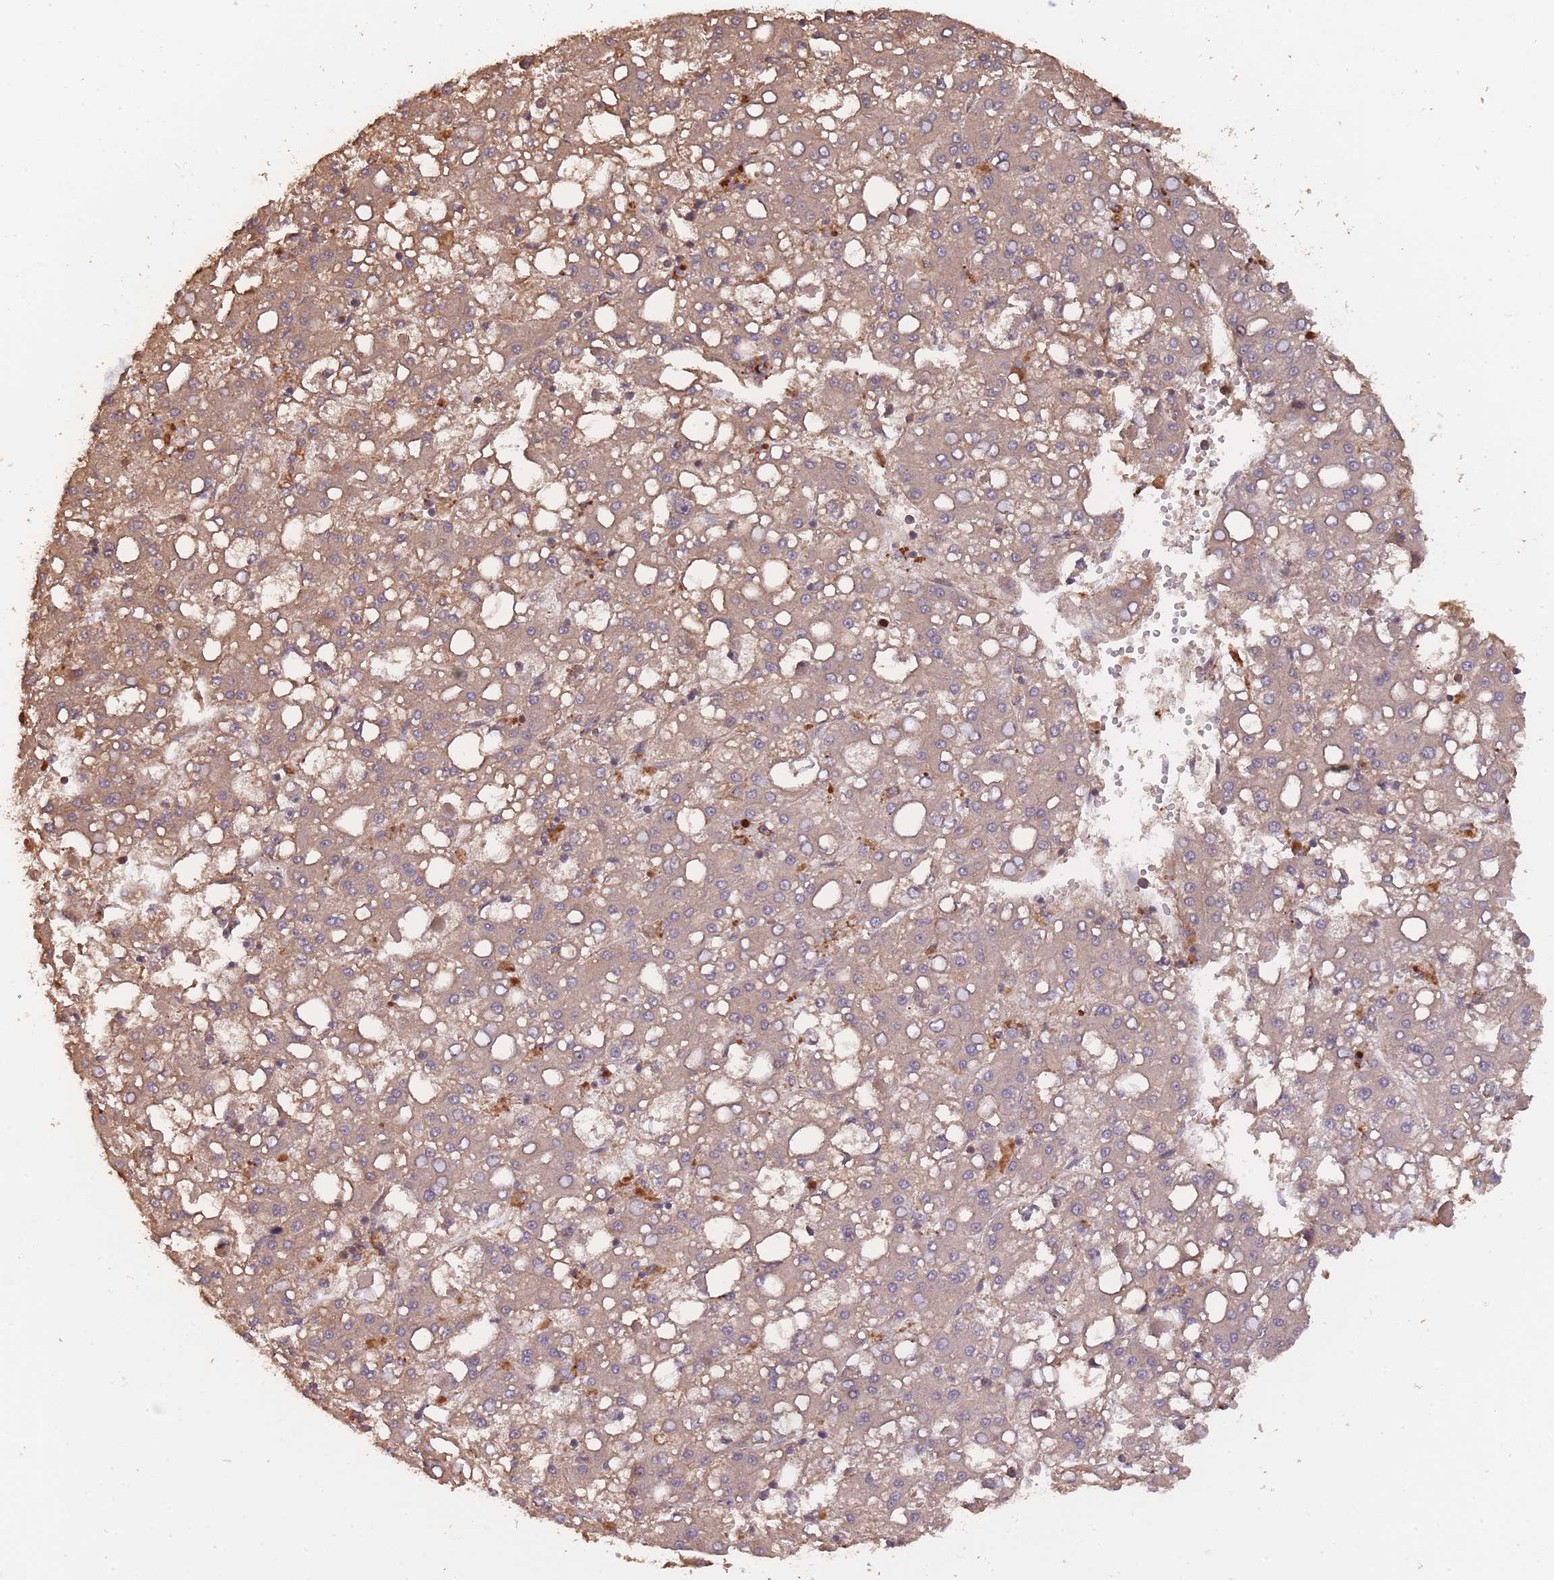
{"staining": {"intensity": "weak", "quantity": "25%-75%", "location": "cytoplasmic/membranous"}, "tissue": "liver cancer", "cell_type": "Tumor cells", "image_type": "cancer", "snomed": [{"axis": "morphology", "description": "Carcinoma, Hepatocellular, NOS"}, {"axis": "topography", "description": "Liver"}], "caption": "IHC micrograph of neoplastic tissue: human liver hepatocellular carcinoma stained using immunohistochemistry shows low levels of weak protein expression localized specifically in the cytoplasmic/membranous of tumor cells, appearing as a cytoplasmic/membranous brown color.", "gene": "ARMH3", "patient": {"sex": "male", "age": 65}}